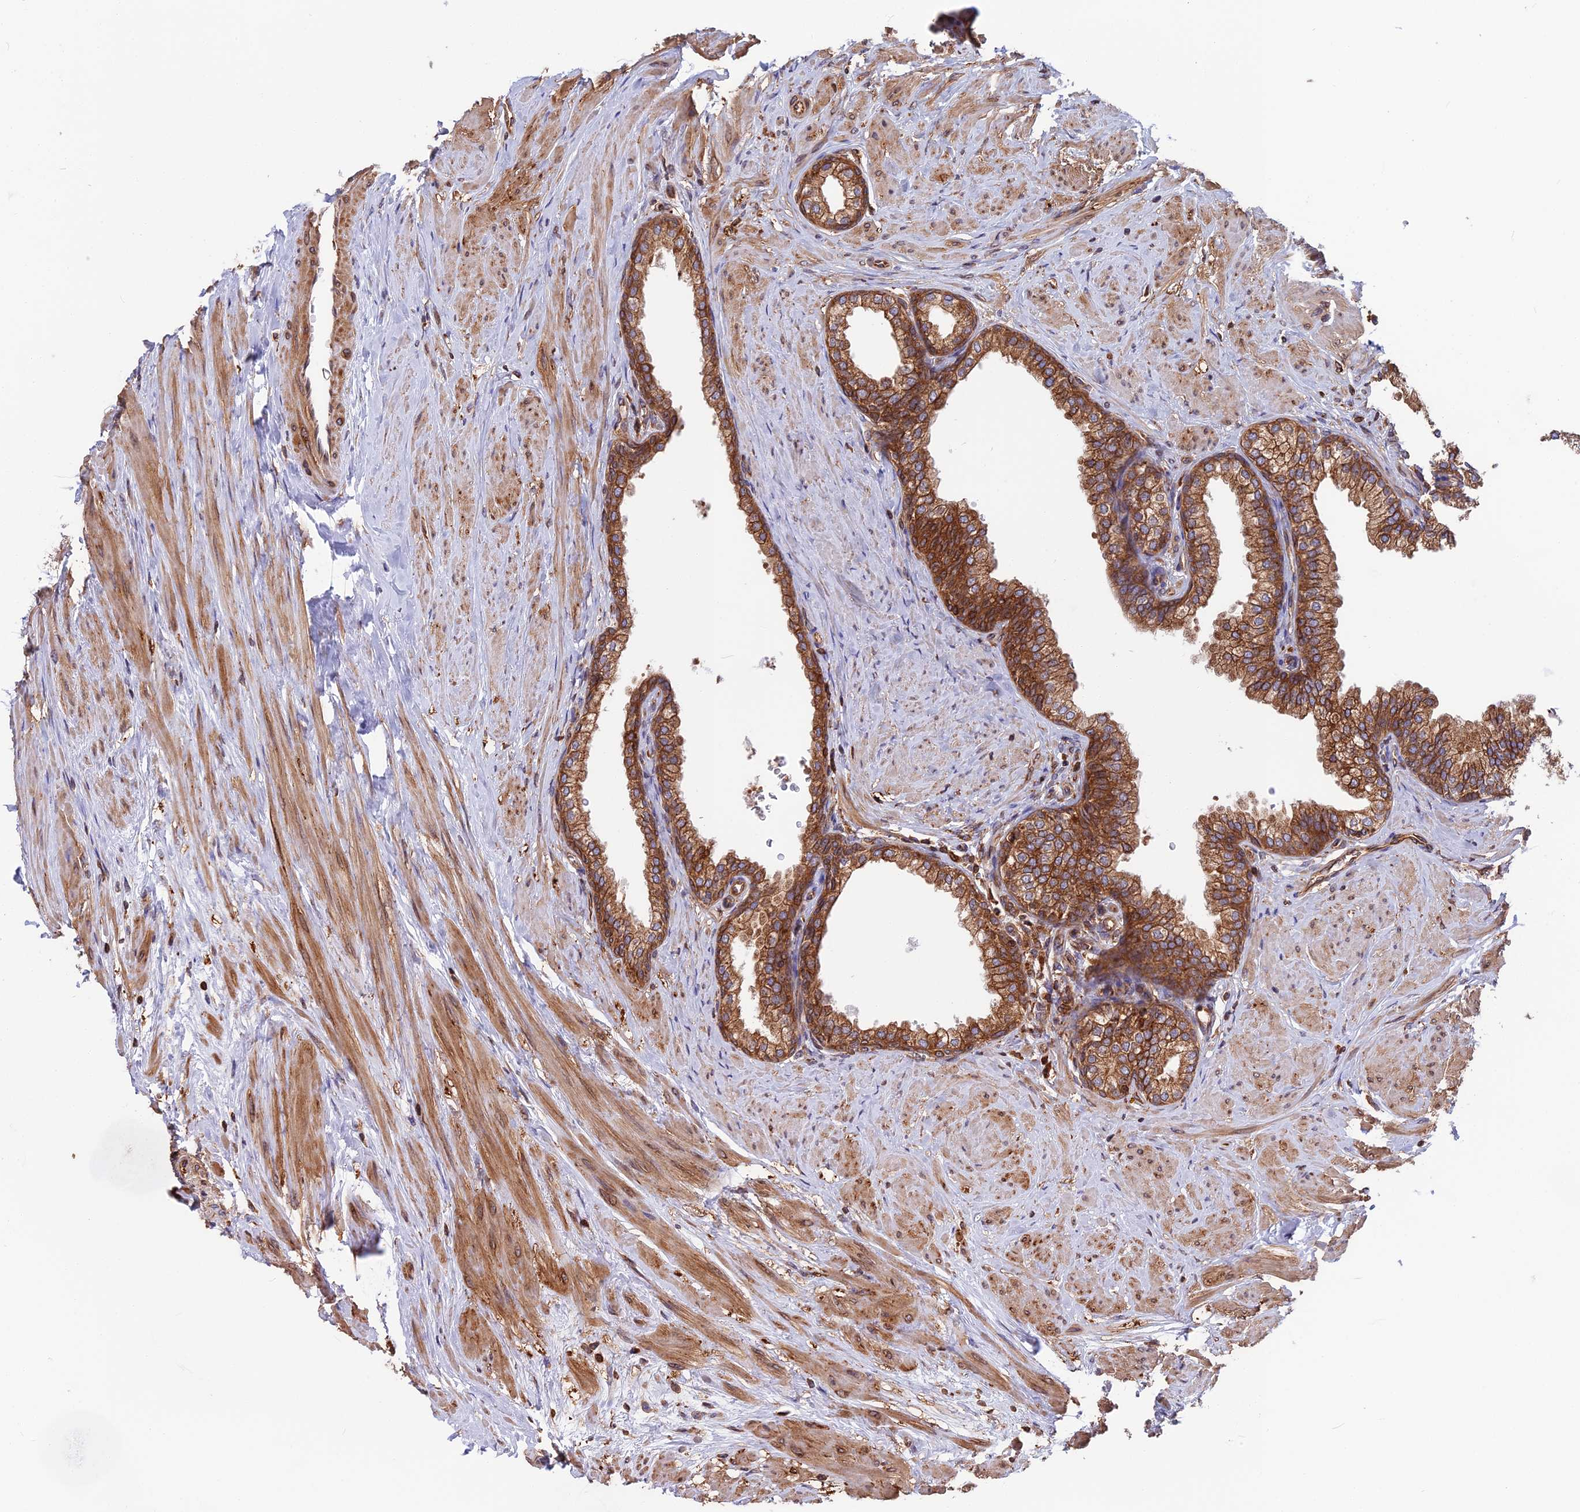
{"staining": {"intensity": "strong", "quantity": ">75%", "location": "cytoplasmic/membranous"}, "tissue": "prostate", "cell_type": "Glandular cells", "image_type": "normal", "snomed": [{"axis": "morphology", "description": "Normal tissue, NOS"}, {"axis": "morphology", "description": "Urothelial carcinoma, Low grade"}, {"axis": "topography", "description": "Urinary bladder"}, {"axis": "topography", "description": "Prostate"}], "caption": "An image of prostate stained for a protein exhibits strong cytoplasmic/membranous brown staining in glandular cells.", "gene": "WDR1", "patient": {"sex": "male", "age": 60}}